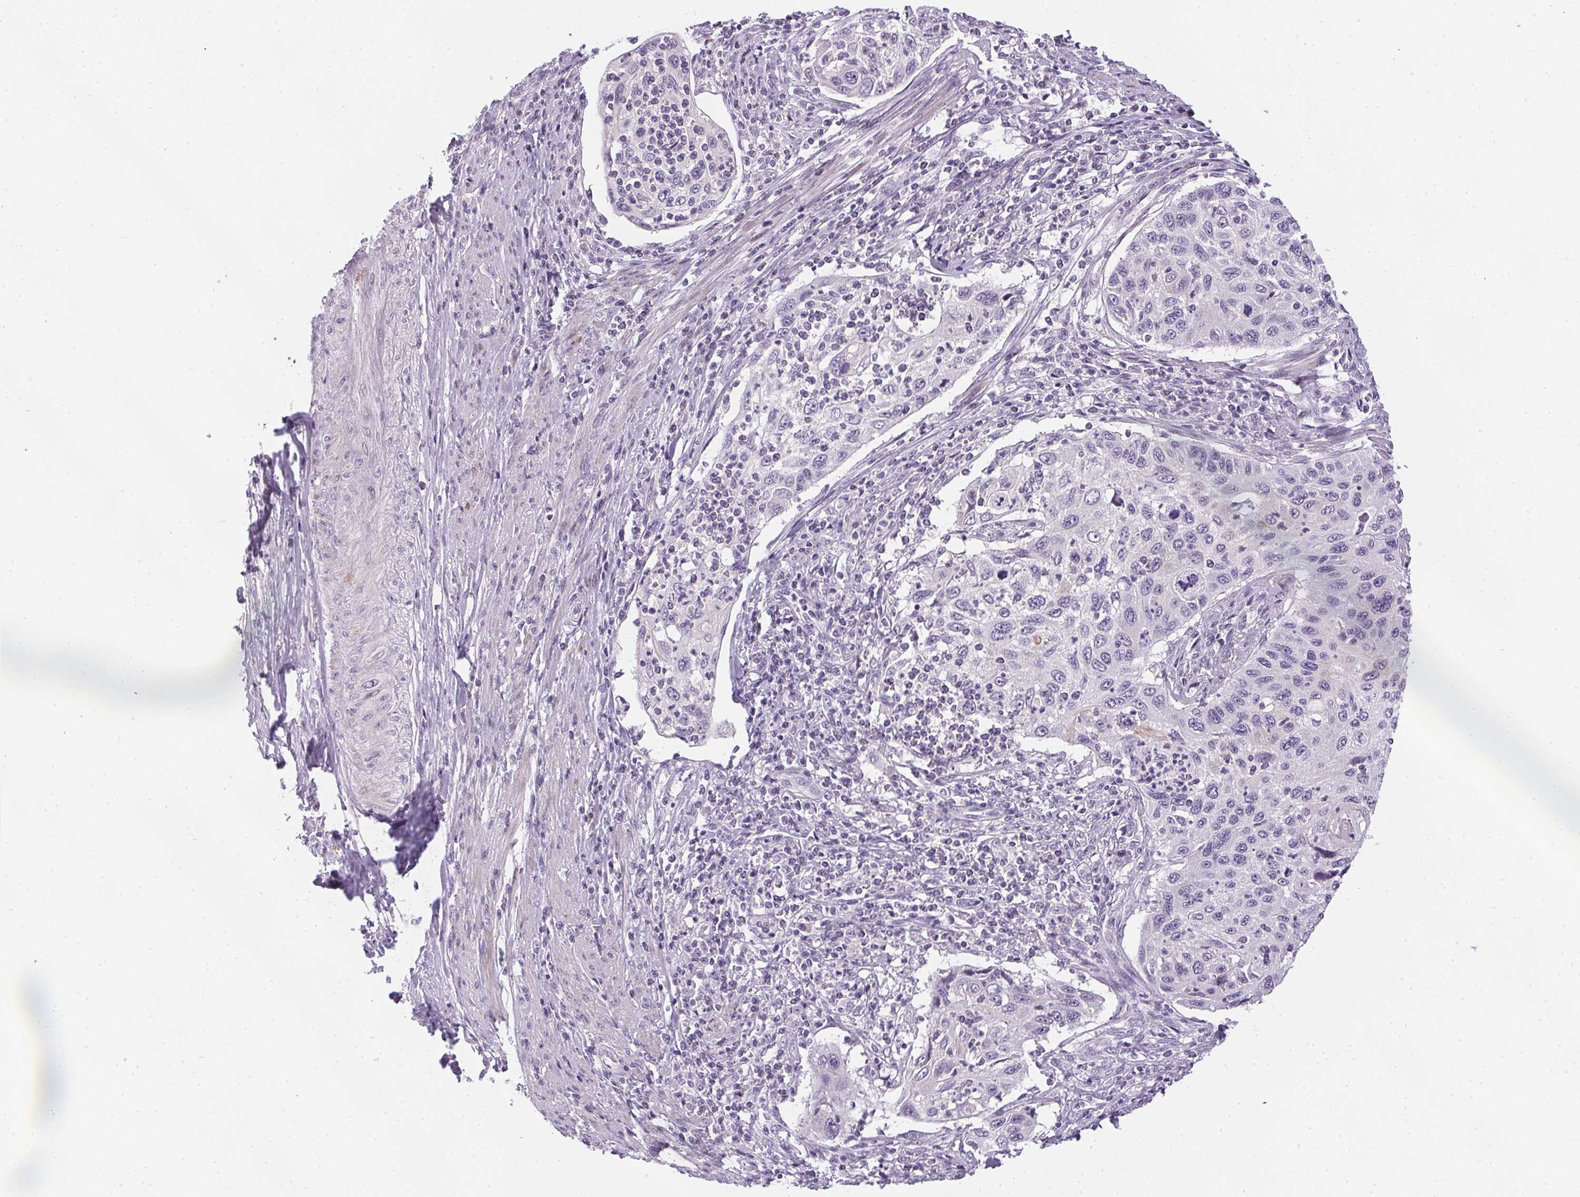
{"staining": {"intensity": "negative", "quantity": "none", "location": "none"}, "tissue": "cervical cancer", "cell_type": "Tumor cells", "image_type": "cancer", "snomed": [{"axis": "morphology", "description": "Squamous cell carcinoma, NOS"}, {"axis": "topography", "description": "Cervix"}], "caption": "High magnification brightfield microscopy of cervical cancer (squamous cell carcinoma) stained with DAB (brown) and counterstained with hematoxylin (blue): tumor cells show no significant staining. Nuclei are stained in blue.", "gene": "GSDMC", "patient": {"sex": "female", "age": 70}}